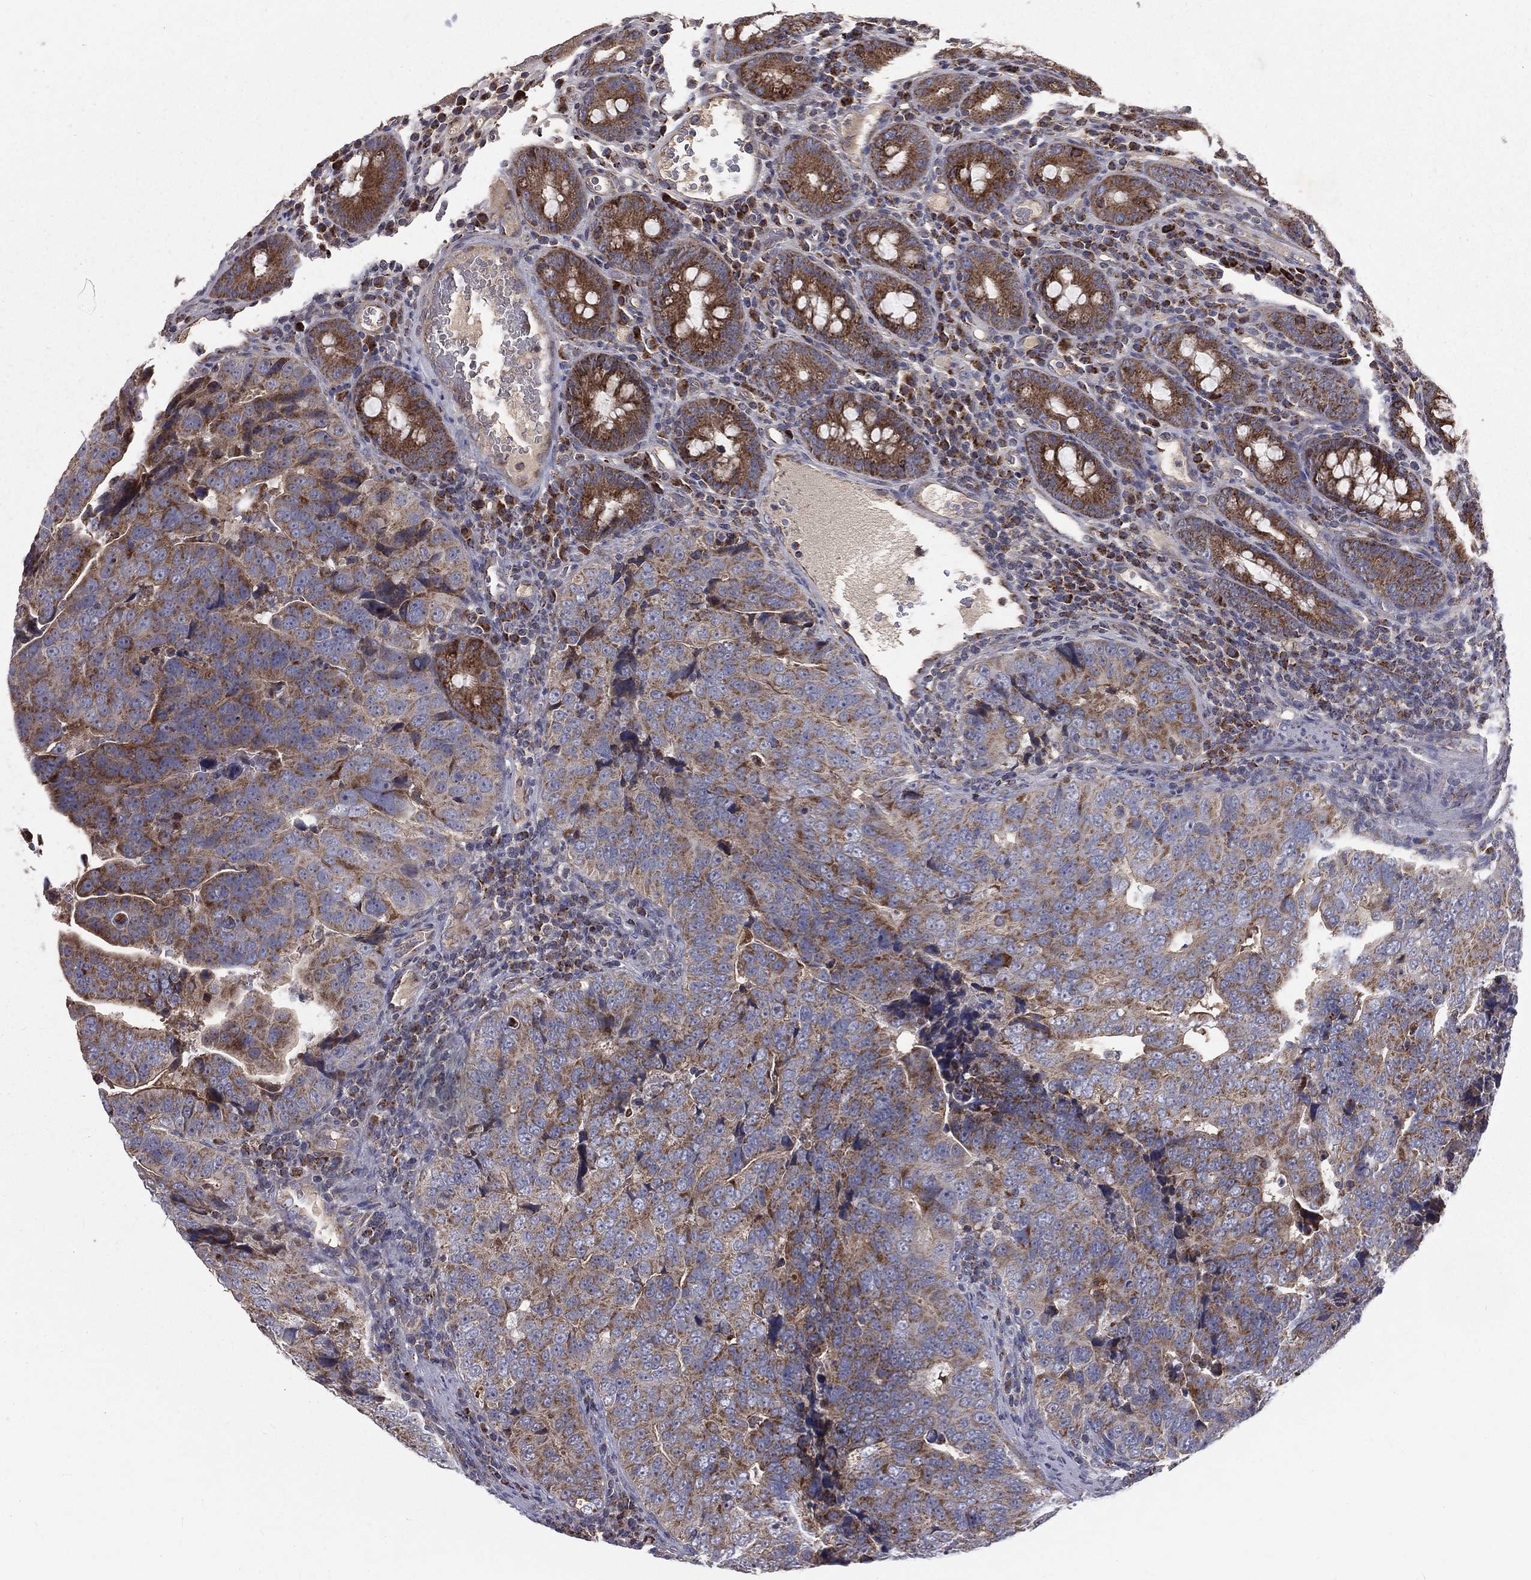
{"staining": {"intensity": "moderate", "quantity": "25%-75%", "location": "cytoplasmic/membranous"}, "tissue": "colorectal cancer", "cell_type": "Tumor cells", "image_type": "cancer", "snomed": [{"axis": "morphology", "description": "Adenocarcinoma, NOS"}, {"axis": "topography", "description": "Colon"}], "caption": "Colorectal cancer was stained to show a protein in brown. There is medium levels of moderate cytoplasmic/membranous staining in about 25%-75% of tumor cells.", "gene": "GPD1", "patient": {"sex": "female", "age": 72}}